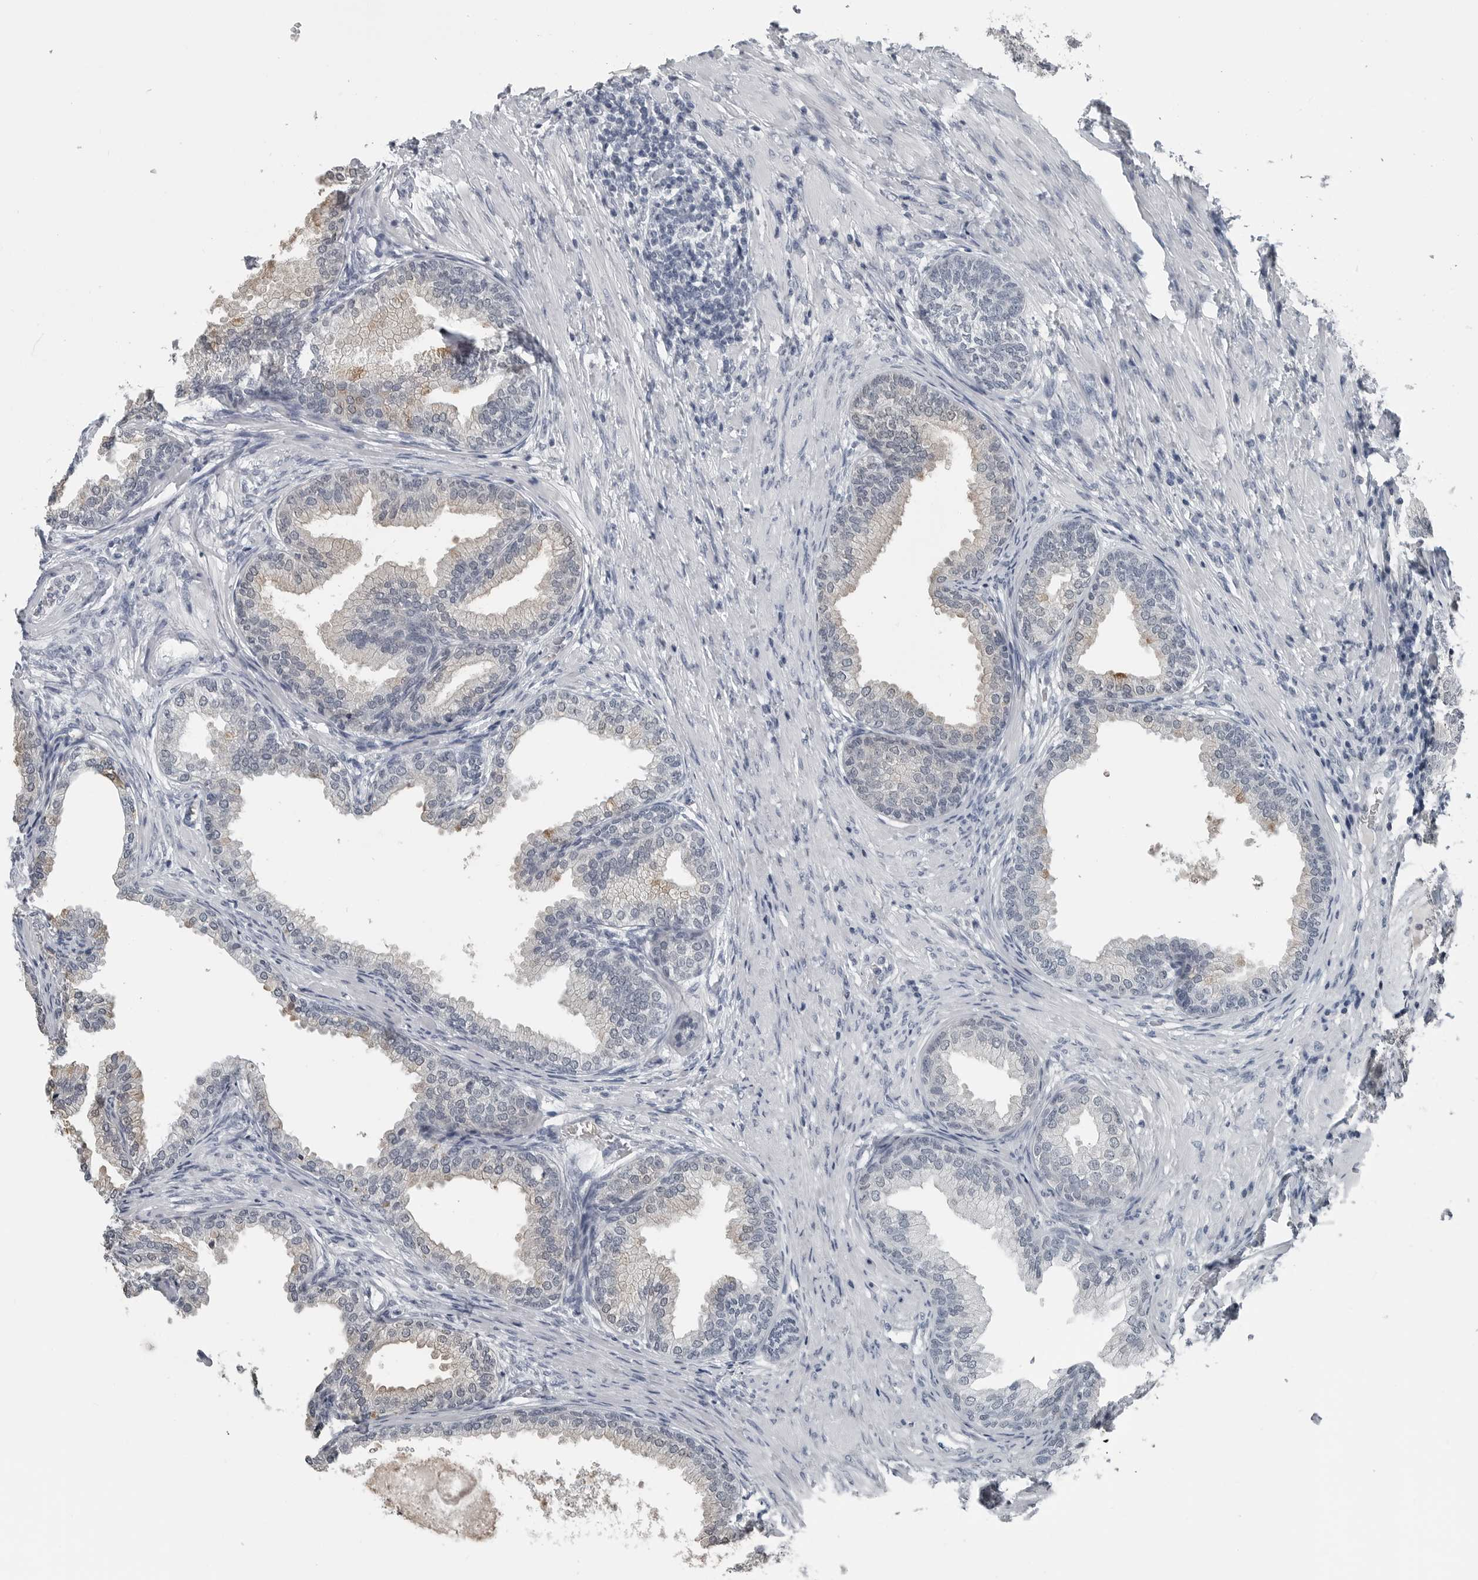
{"staining": {"intensity": "weak", "quantity": "25%-75%", "location": "cytoplasmic/membranous"}, "tissue": "prostate", "cell_type": "Glandular cells", "image_type": "normal", "snomed": [{"axis": "morphology", "description": "Normal tissue, NOS"}, {"axis": "topography", "description": "Prostate"}], "caption": "Brown immunohistochemical staining in normal human prostate displays weak cytoplasmic/membranous expression in approximately 25%-75% of glandular cells. The staining is performed using DAB (3,3'-diaminobenzidine) brown chromogen to label protein expression. The nuclei are counter-stained blue using hematoxylin.", "gene": "SPINK1", "patient": {"sex": "male", "age": 76}}